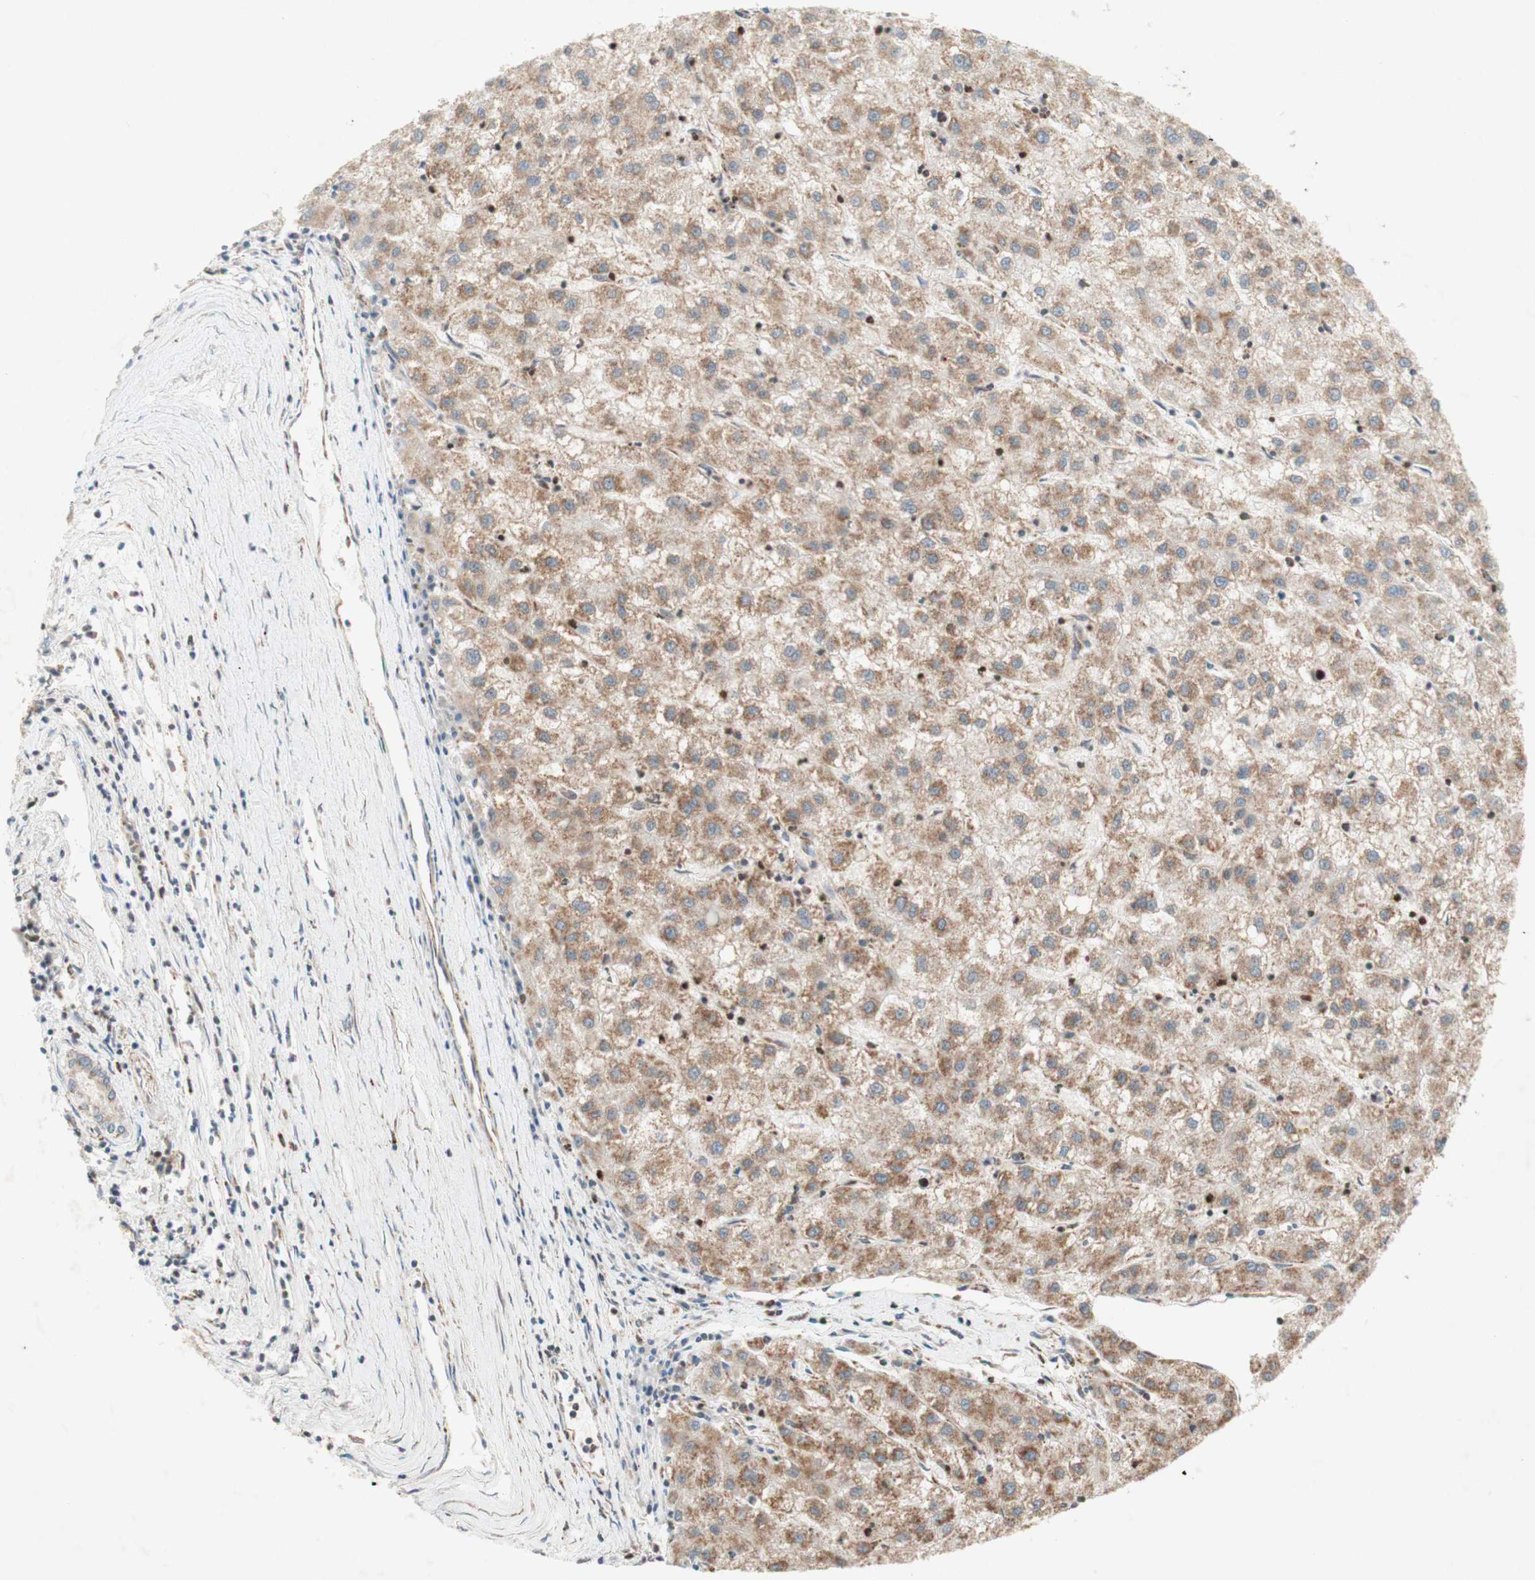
{"staining": {"intensity": "weak", "quantity": ">75%", "location": "cytoplasmic/membranous"}, "tissue": "liver cancer", "cell_type": "Tumor cells", "image_type": "cancer", "snomed": [{"axis": "morphology", "description": "Carcinoma, Hepatocellular, NOS"}, {"axis": "topography", "description": "Liver"}], "caption": "A low amount of weak cytoplasmic/membranous positivity is seen in approximately >75% of tumor cells in liver cancer tissue.", "gene": "DNMT3A", "patient": {"sex": "male", "age": 72}}